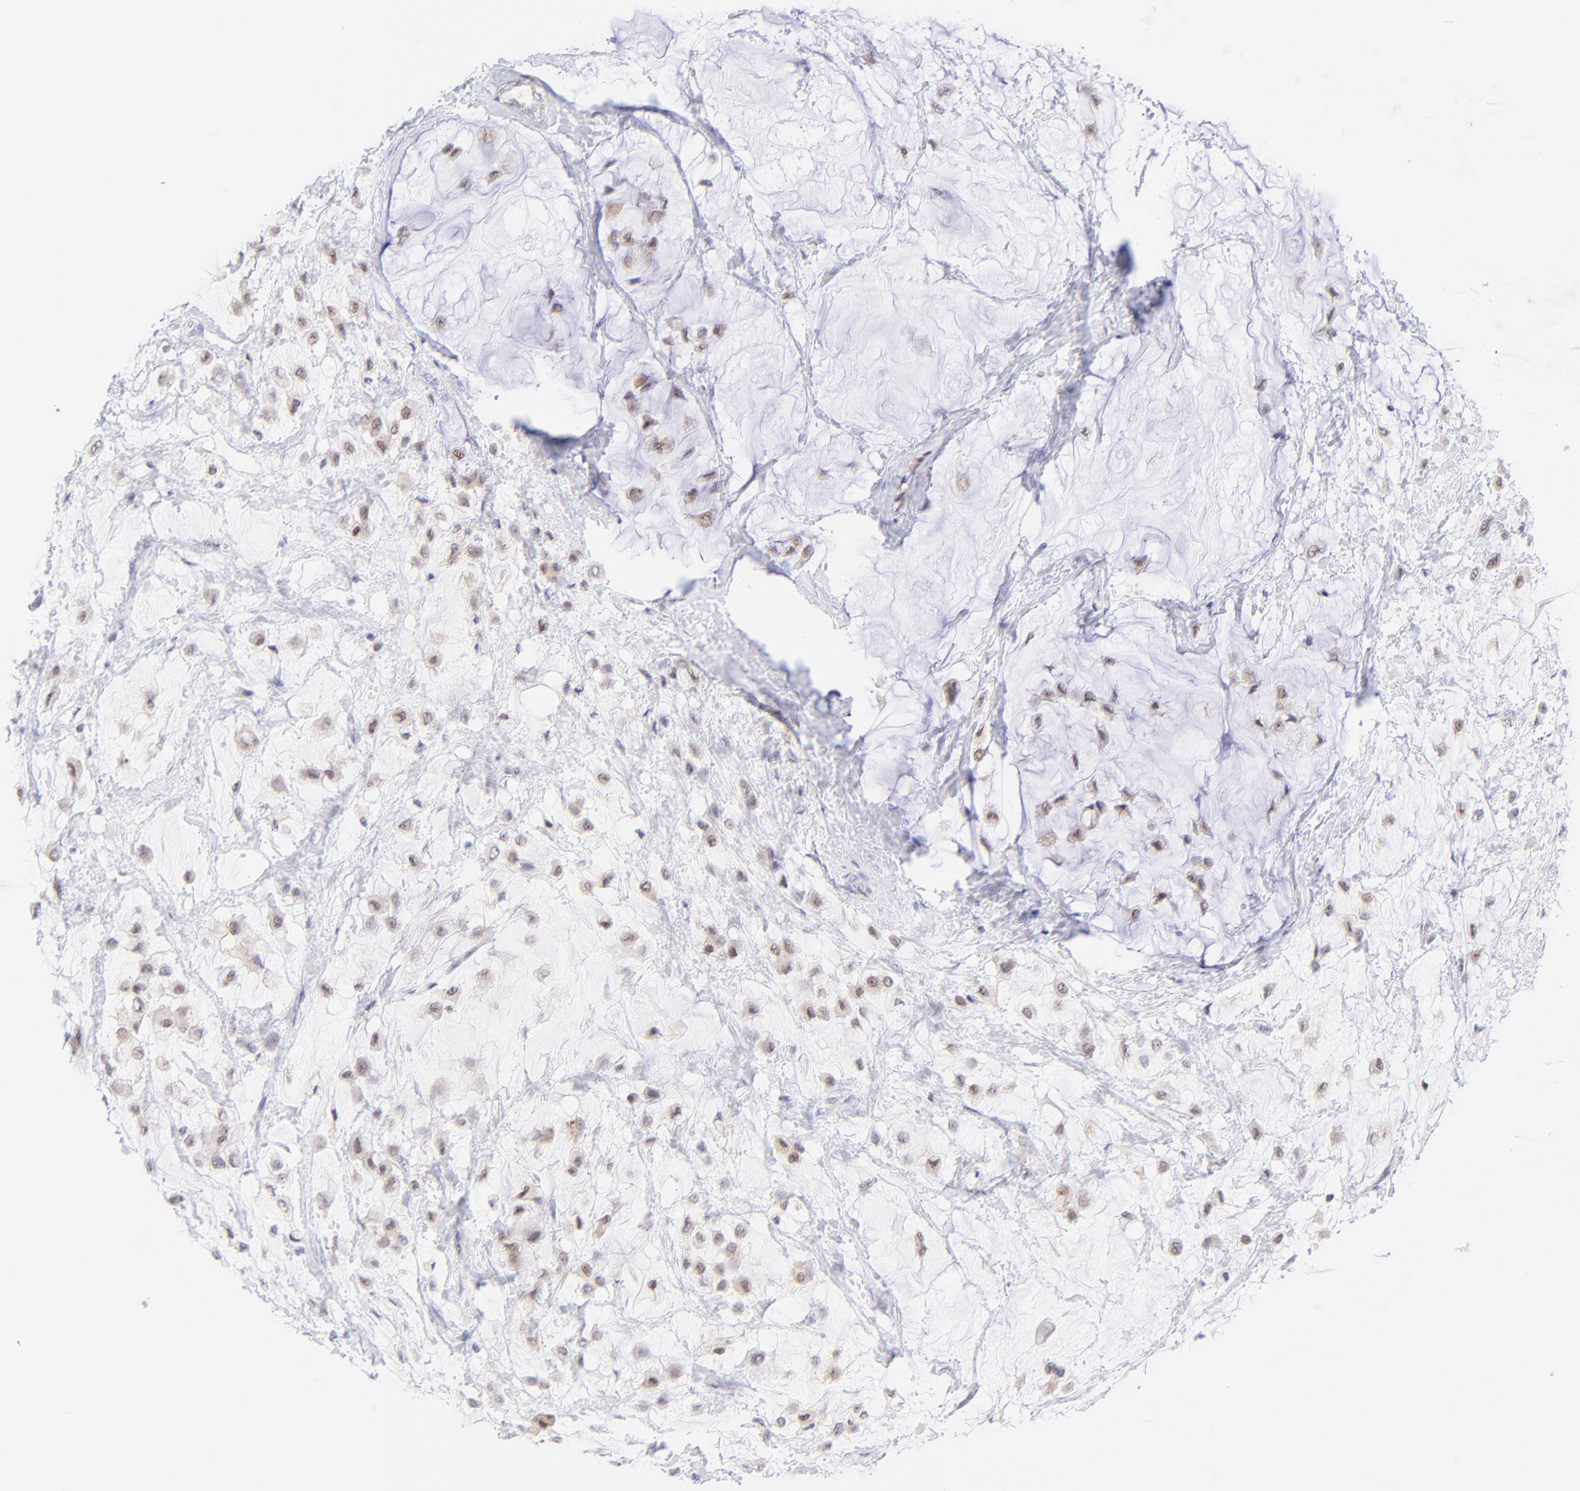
{"staining": {"intensity": "weak", "quantity": "25%-75%", "location": "cytoplasmic/membranous,nuclear"}, "tissue": "breast cancer", "cell_type": "Tumor cells", "image_type": "cancer", "snomed": [{"axis": "morphology", "description": "Lobular carcinoma"}, {"axis": "topography", "description": "Breast"}], "caption": "Lobular carcinoma (breast) was stained to show a protein in brown. There is low levels of weak cytoplasmic/membranous and nuclear expression in about 25%-75% of tumor cells.", "gene": "PBDC1", "patient": {"sex": "female", "age": 85}}